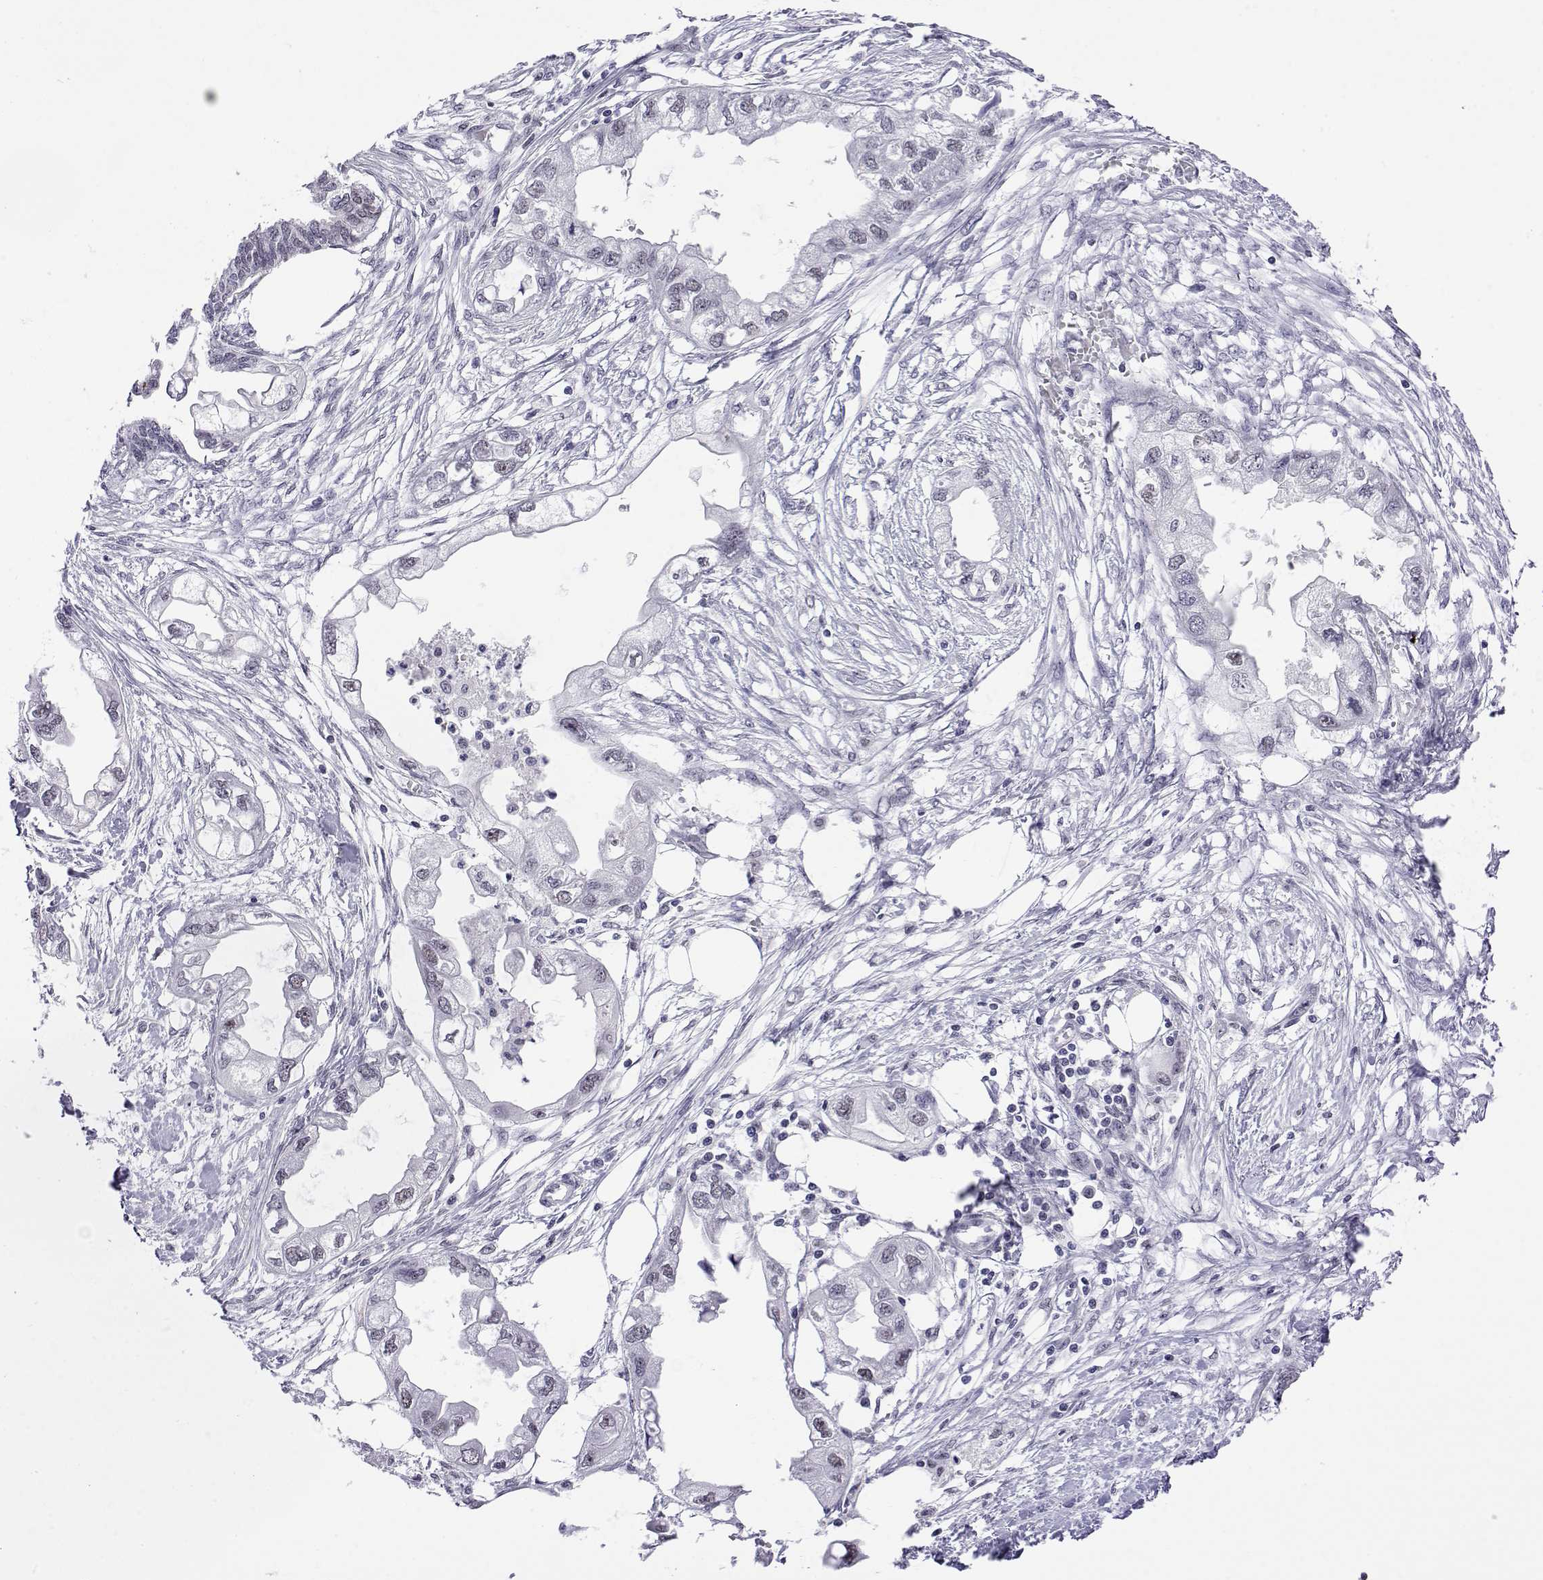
{"staining": {"intensity": "negative", "quantity": "none", "location": "none"}, "tissue": "endometrial cancer", "cell_type": "Tumor cells", "image_type": "cancer", "snomed": [{"axis": "morphology", "description": "Adenocarcinoma, NOS"}, {"axis": "morphology", "description": "Adenocarcinoma, metastatic, NOS"}, {"axis": "topography", "description": "Adipose tissue"}, {"axis": "topography", "description": "Endometrium"}], "caption": "Immunohistochemistry (IHC) micrograph of neoplastic tissue: adenocarcinoma (endometrial) stained with DAB (3,3'-diaminobenzidine) demonstrates no significant protein staining in tumor cells. Nuclei are stained in blue.", "gene": "POLDIP3", "patient": {"sex": "female", "age": 67}}